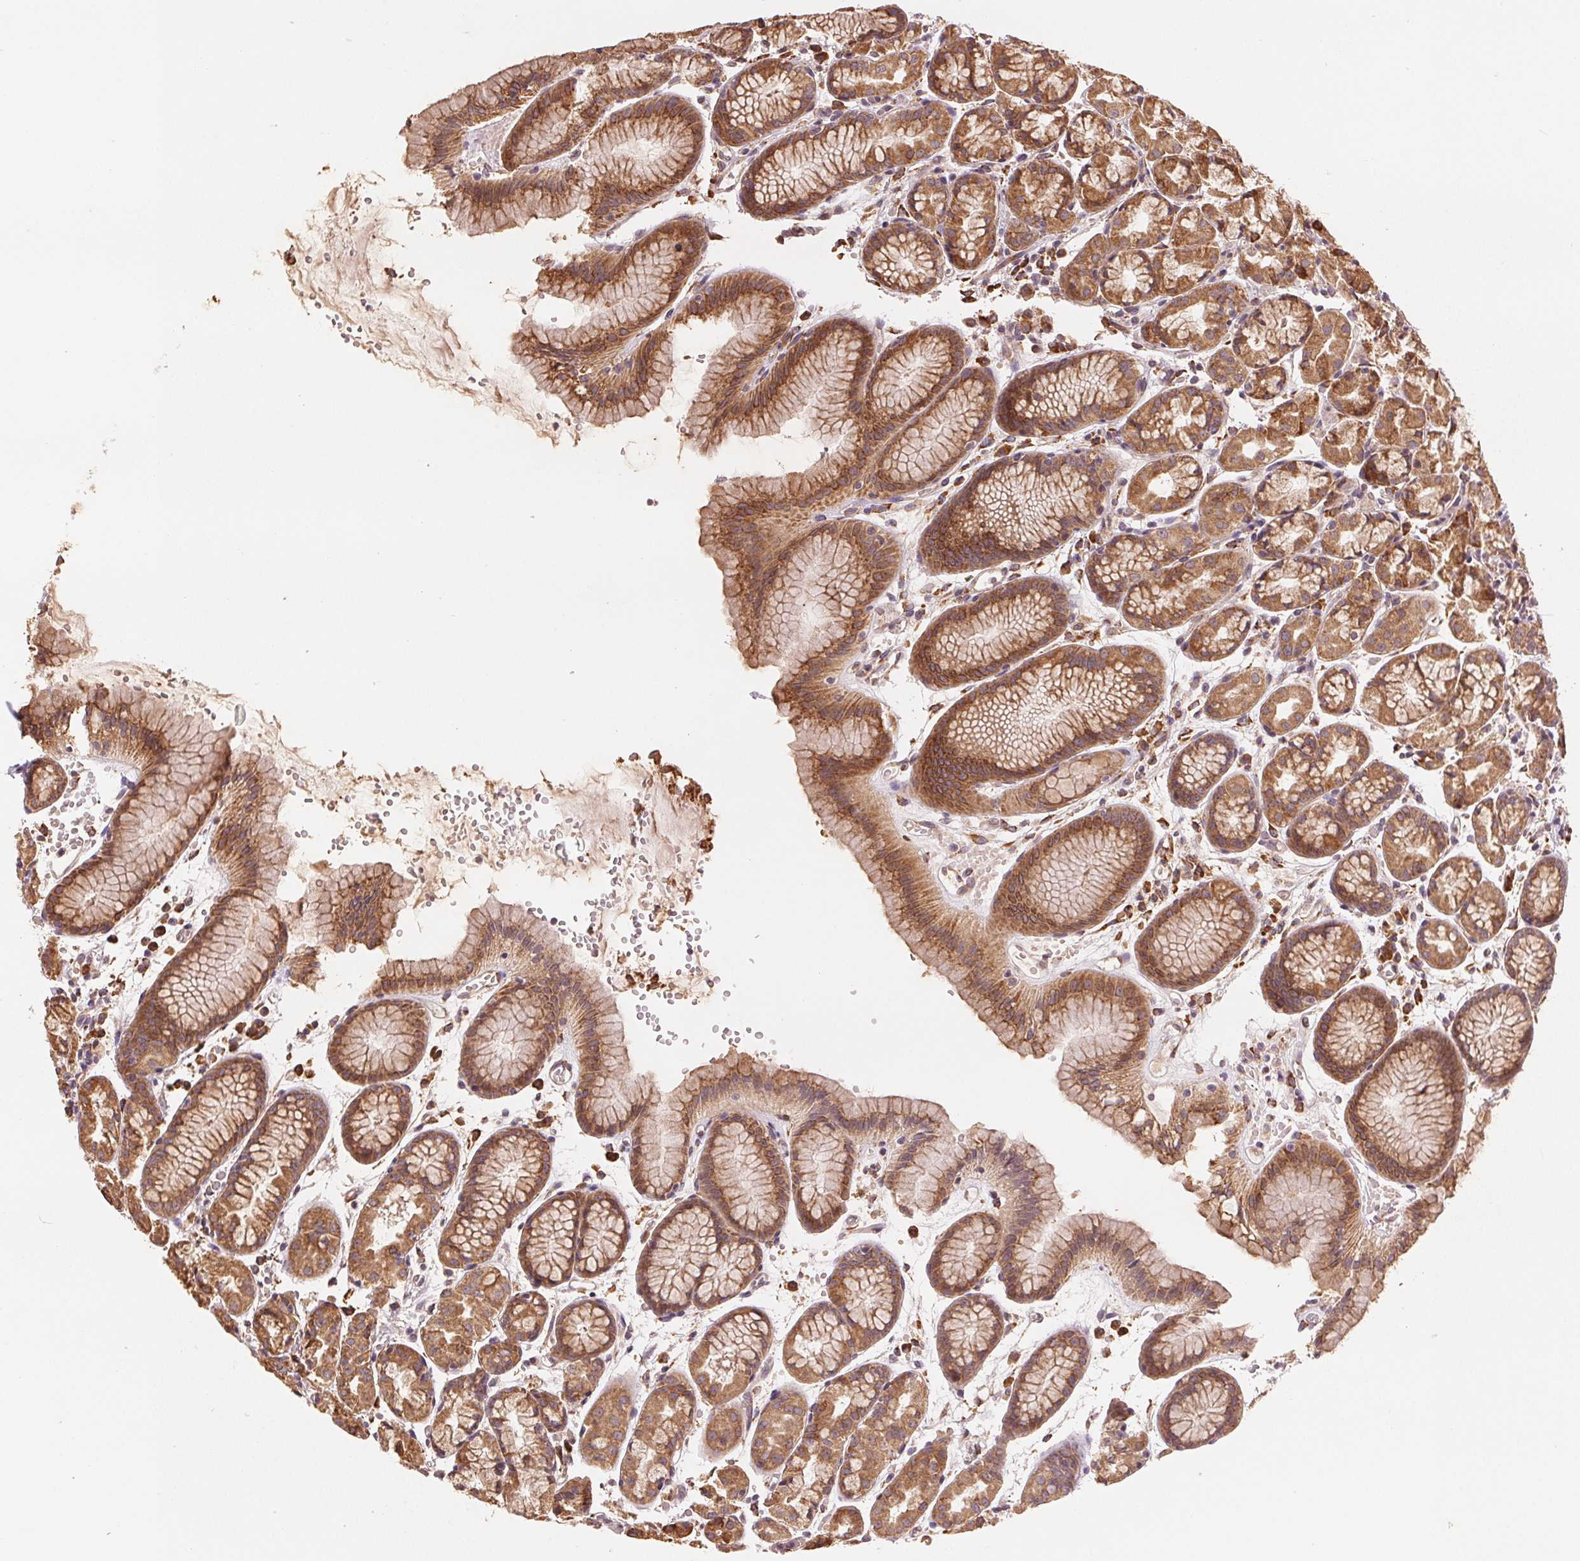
{"staining": {"intensity": "strong", "quantity": ">75%", "location": "cytoplasmic/membranous"}, "tissue": "stomach", "cell_type": "Glandular cells", "image_type": "normal", "snomed": [{"axis": "morphology", "description": "Normal tissue, NOS"}, {"axis": "topography", "description": "Stomach, upper"}], "caption": "The photomicrograph exhibits staining of unremarkable stomach, revealing strong cytoplasmic/membranous protein expression (brown color) within glandular cells.", "gene": "SLC20A1", "patient": {"sex": "male", "age": 47}}